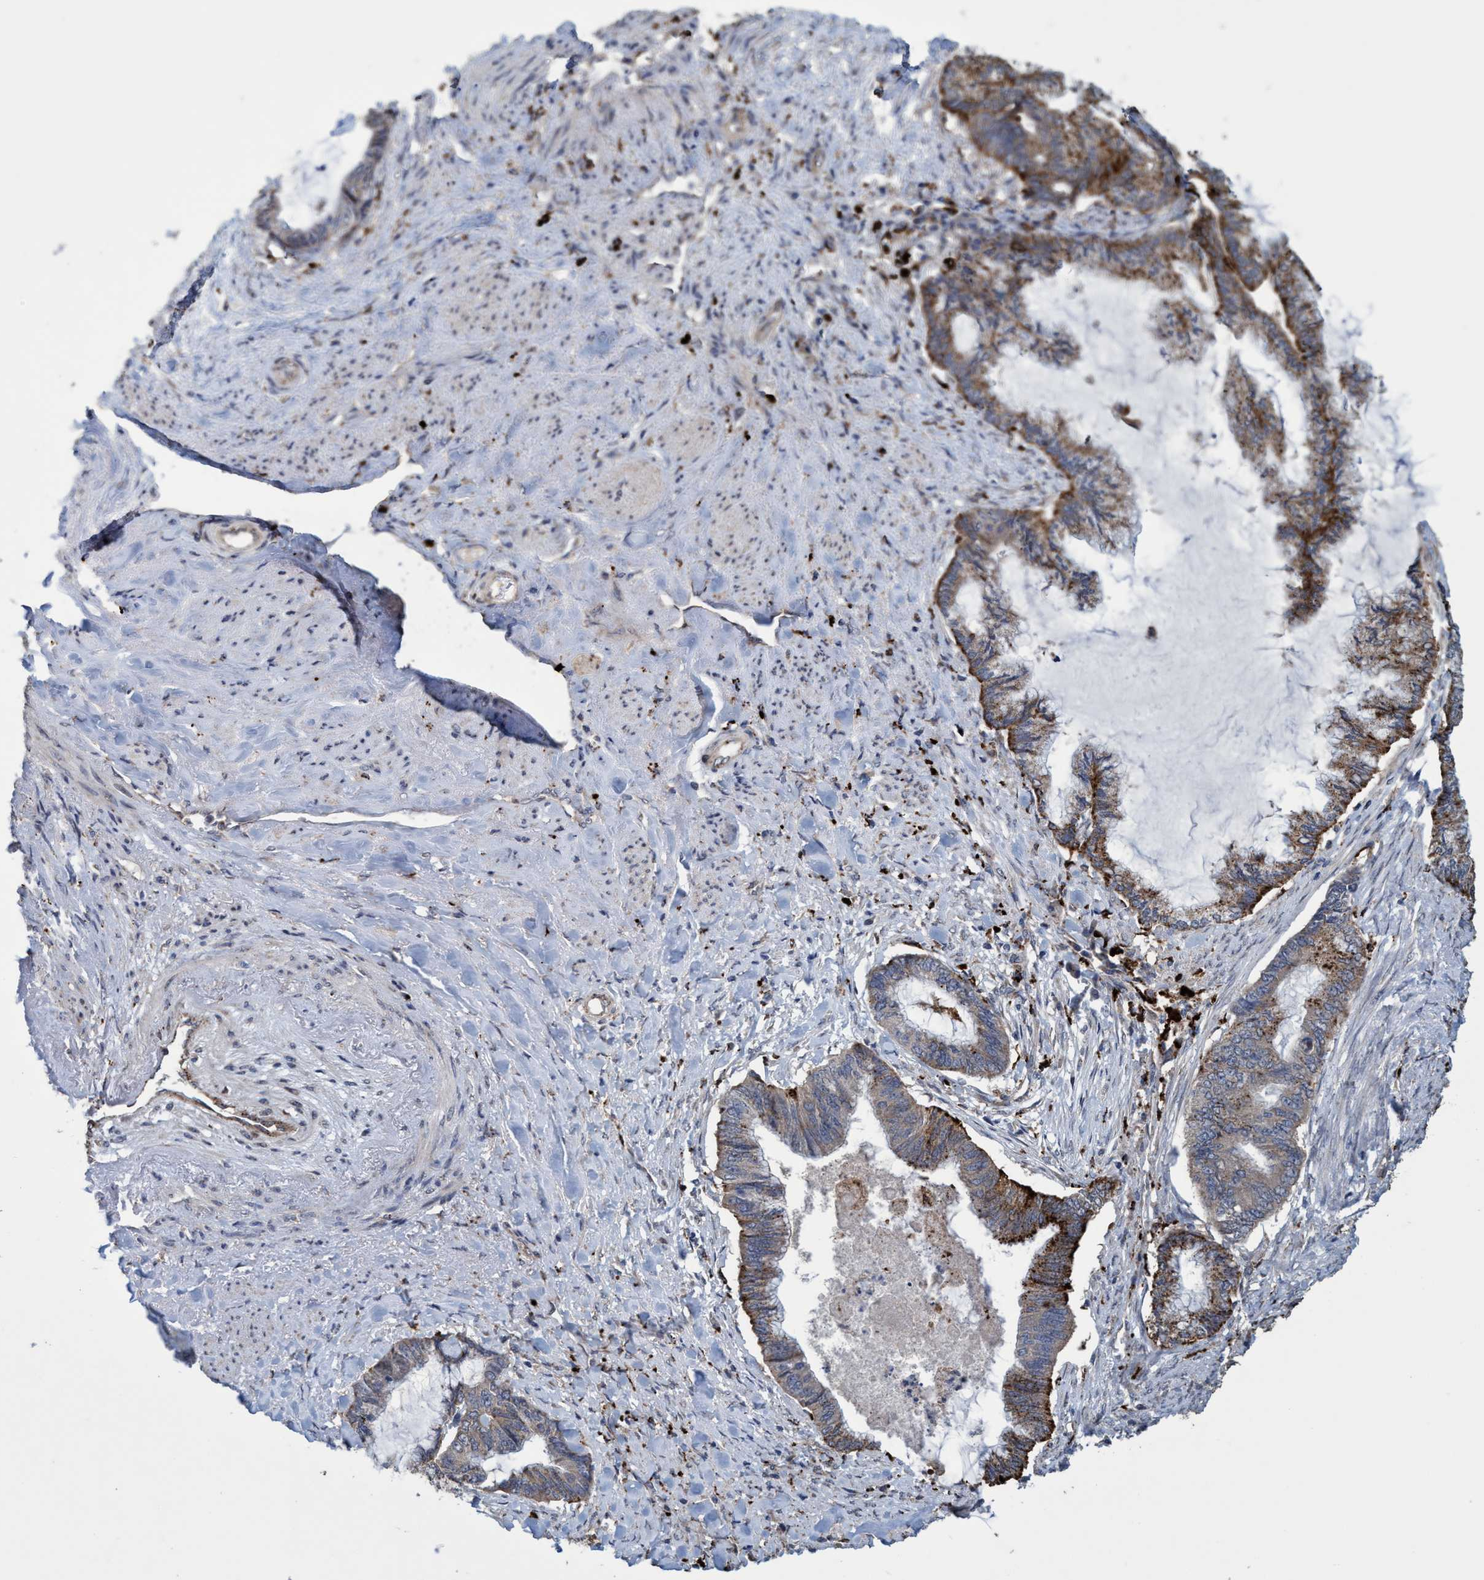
{"staining": {"intensity": "moderate", "quantity": ">75%", "location": "cytoplasmic/membranous"}, "tissue": "endometrial cancer", "cell_type": "Tumor cells", "image_type": "cancer", "snomed": [{"axis": "morphology", "description": "Adenocarcinoma, NOS"}, {"axis": "topography", "description": "Endometrium"}], "caption": "A brown stain highlights moderate cytoplasmic/membranous expression of a protein in endometrial cancer (adenocarcinoma) tumor cells.", "gene": "BBS9", "patient": {"sex": "female", "age": 86}}